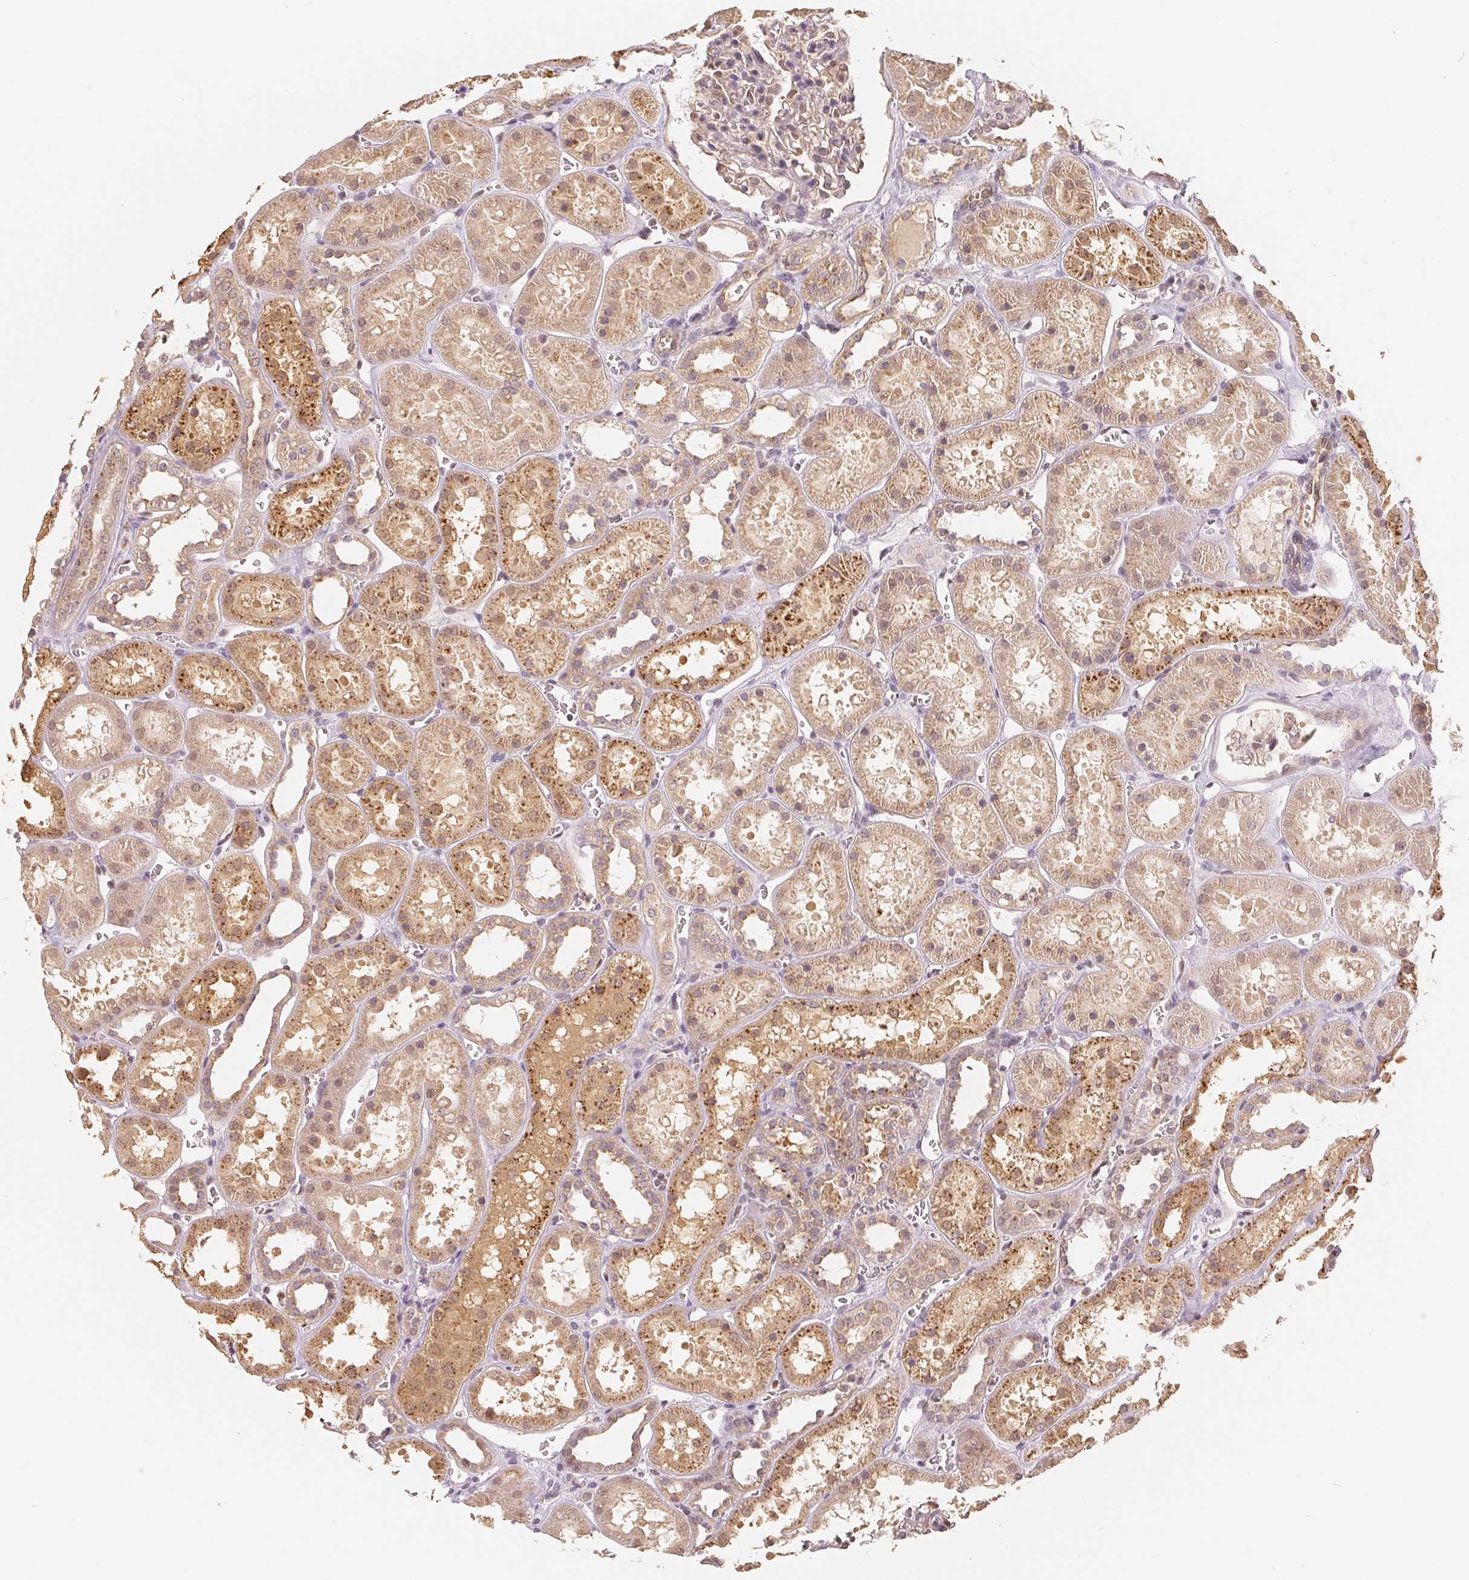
{"staining": {"intensity": "moderate", "quantity": "<25%", "location": "nuclear"}, "tissue": "kidney", "cell_type": "Cells in glomeruli", "image_type": "normal", "snomed": [{"axis": "morphology", "description": "Normal tissue, NOS"}, {"axis": "topography", "description": "Kidney"}], "caption": "Protein analysis of unremarkable kidney shows moderate nuclear expression in approximately <25% of cells in glomeruli. (DAB = brown stain, brightfield microscopy at high magnification).", "gene": "GUSB", "patient": {"sex": "female", "age": 41}}